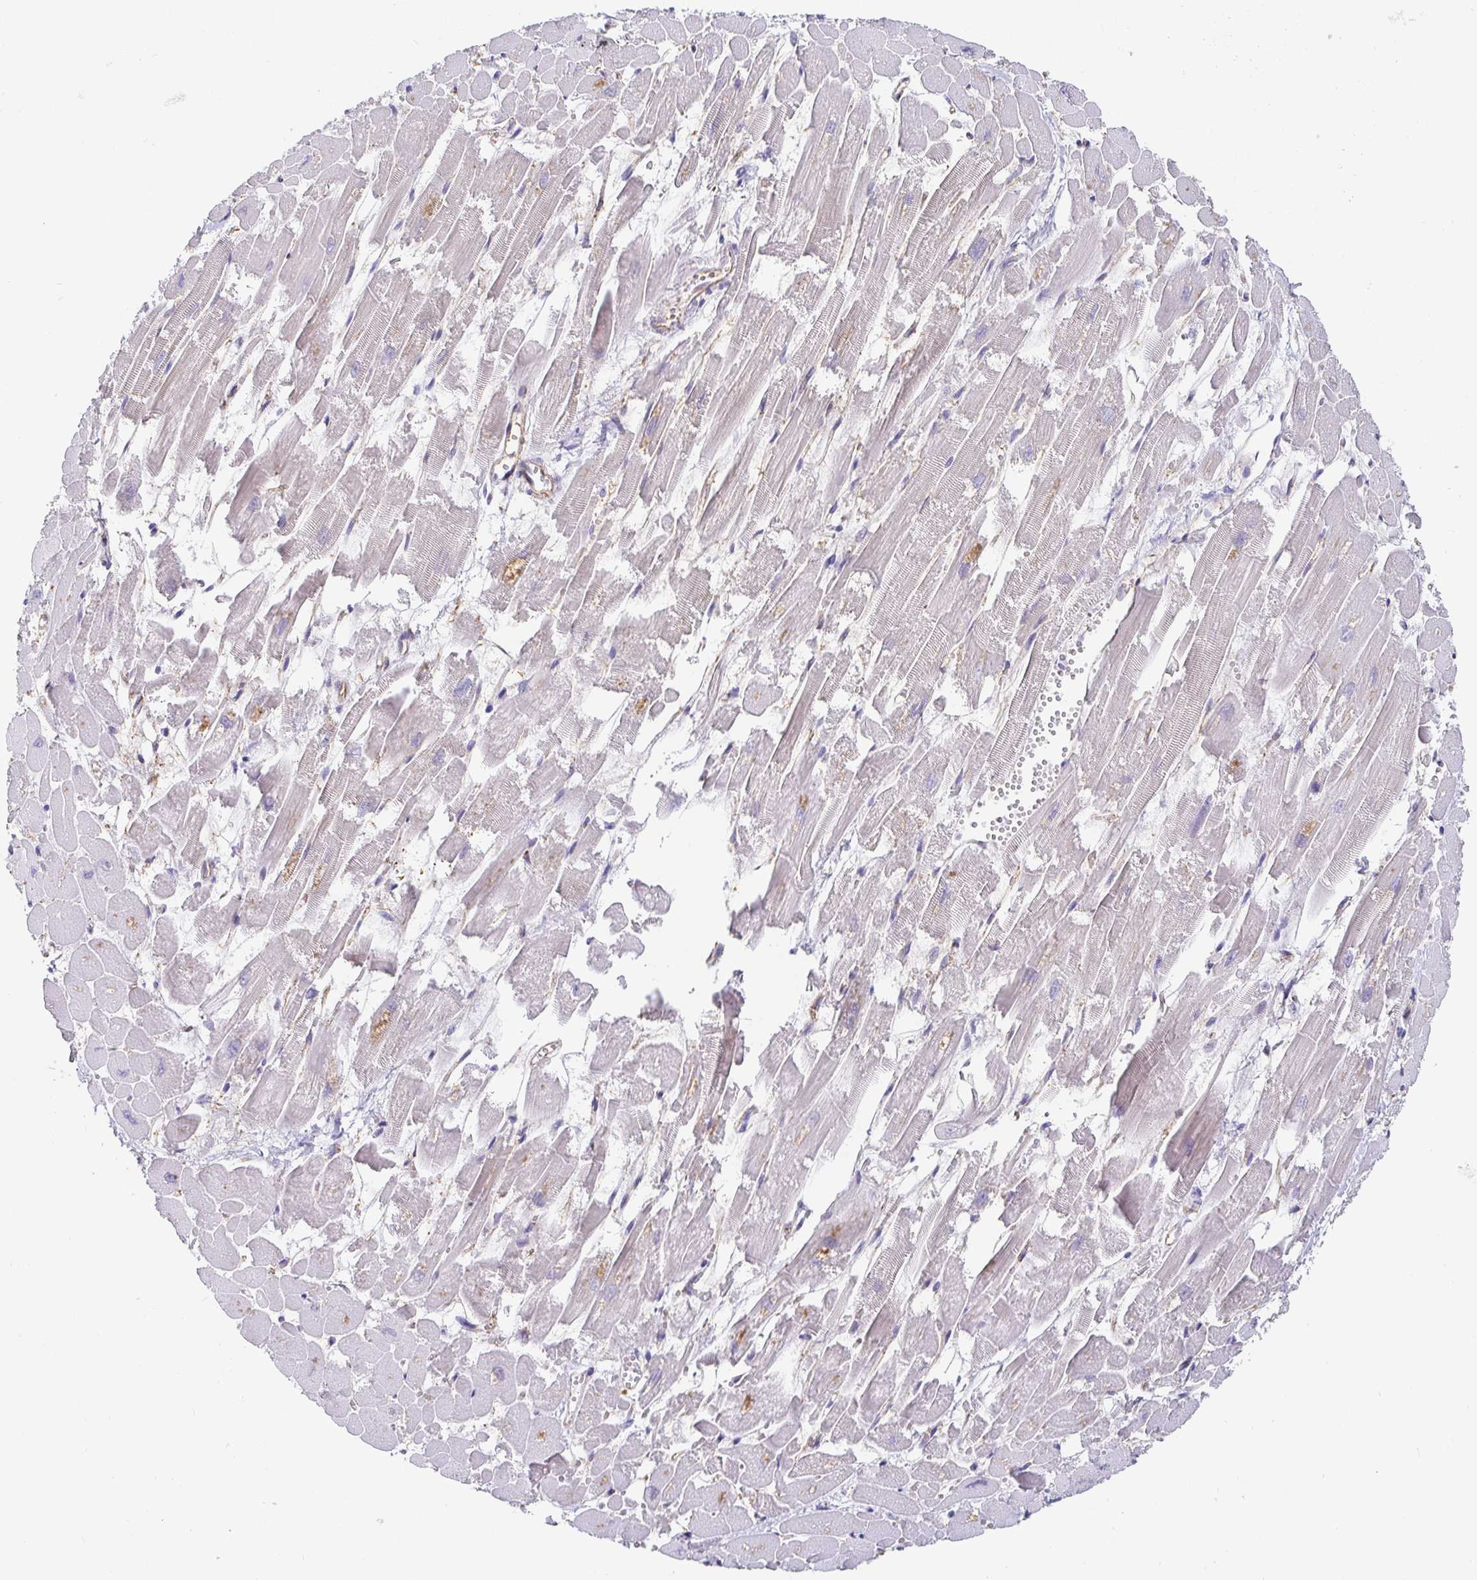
{"staining": {"intensity": "moderate", "quantity": "25%-75%", "location": "cytoplasmic/membranous"}, "tissue": "heart muscle", "cell_type": "Cardiomyocytes", "image_type": "normal", "snomed": [{"axis": "morphology", "description": "Normal tissue, NOS"}, {"axis": "topography", "description": "Heart"}], "caption": "Immunohistochemistry image of benign human heart muscle stained for a protein (brown), which reveals medium levels of moderate cytoplasmic/membranous staining in about 25%-75% of cardiomyocytes.", "gene": "PIWIL3", "patient": {"sex": "female", "age": 52}}